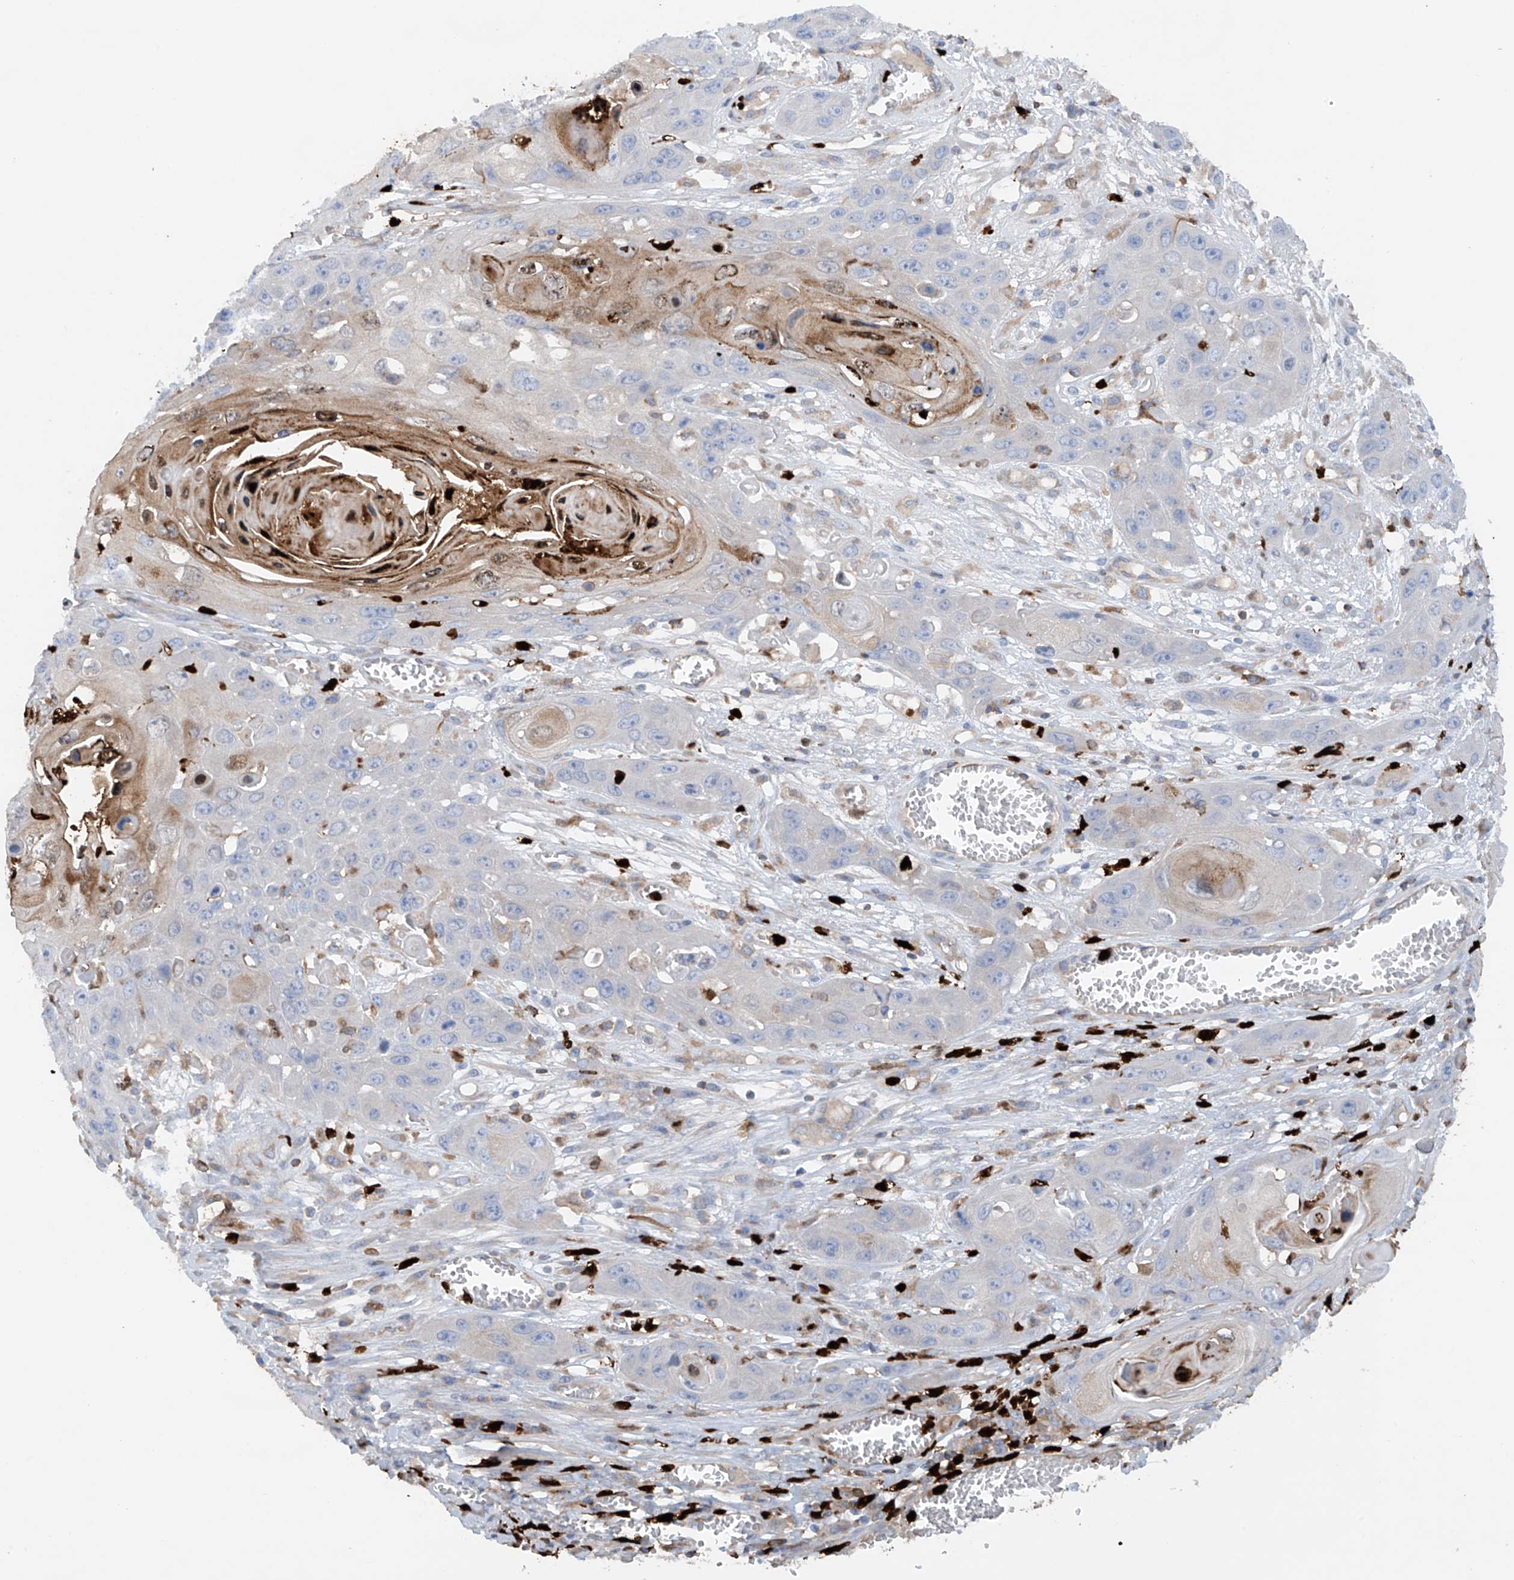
{"staining": {"intensity": "negative", "quantity": "none", "location": "none"}, "tissue": "skin cancer", "cell_type": "Tumor cells", "image_type": "cancer", "snomed": [{"axis": "morphology", "description": "Squamous cell carcinoma, NOS"}, {"axis": "topography", "description": "Skin"}], "caption": "An immunohistochemistry (IHC) image of skin squamous cell carcinoma is shown. There is no staining in tumor cells of skin squamous cell carcinoma.", "gene": "PHACTR2", "patient": {"sex": "male", "age": 55}}